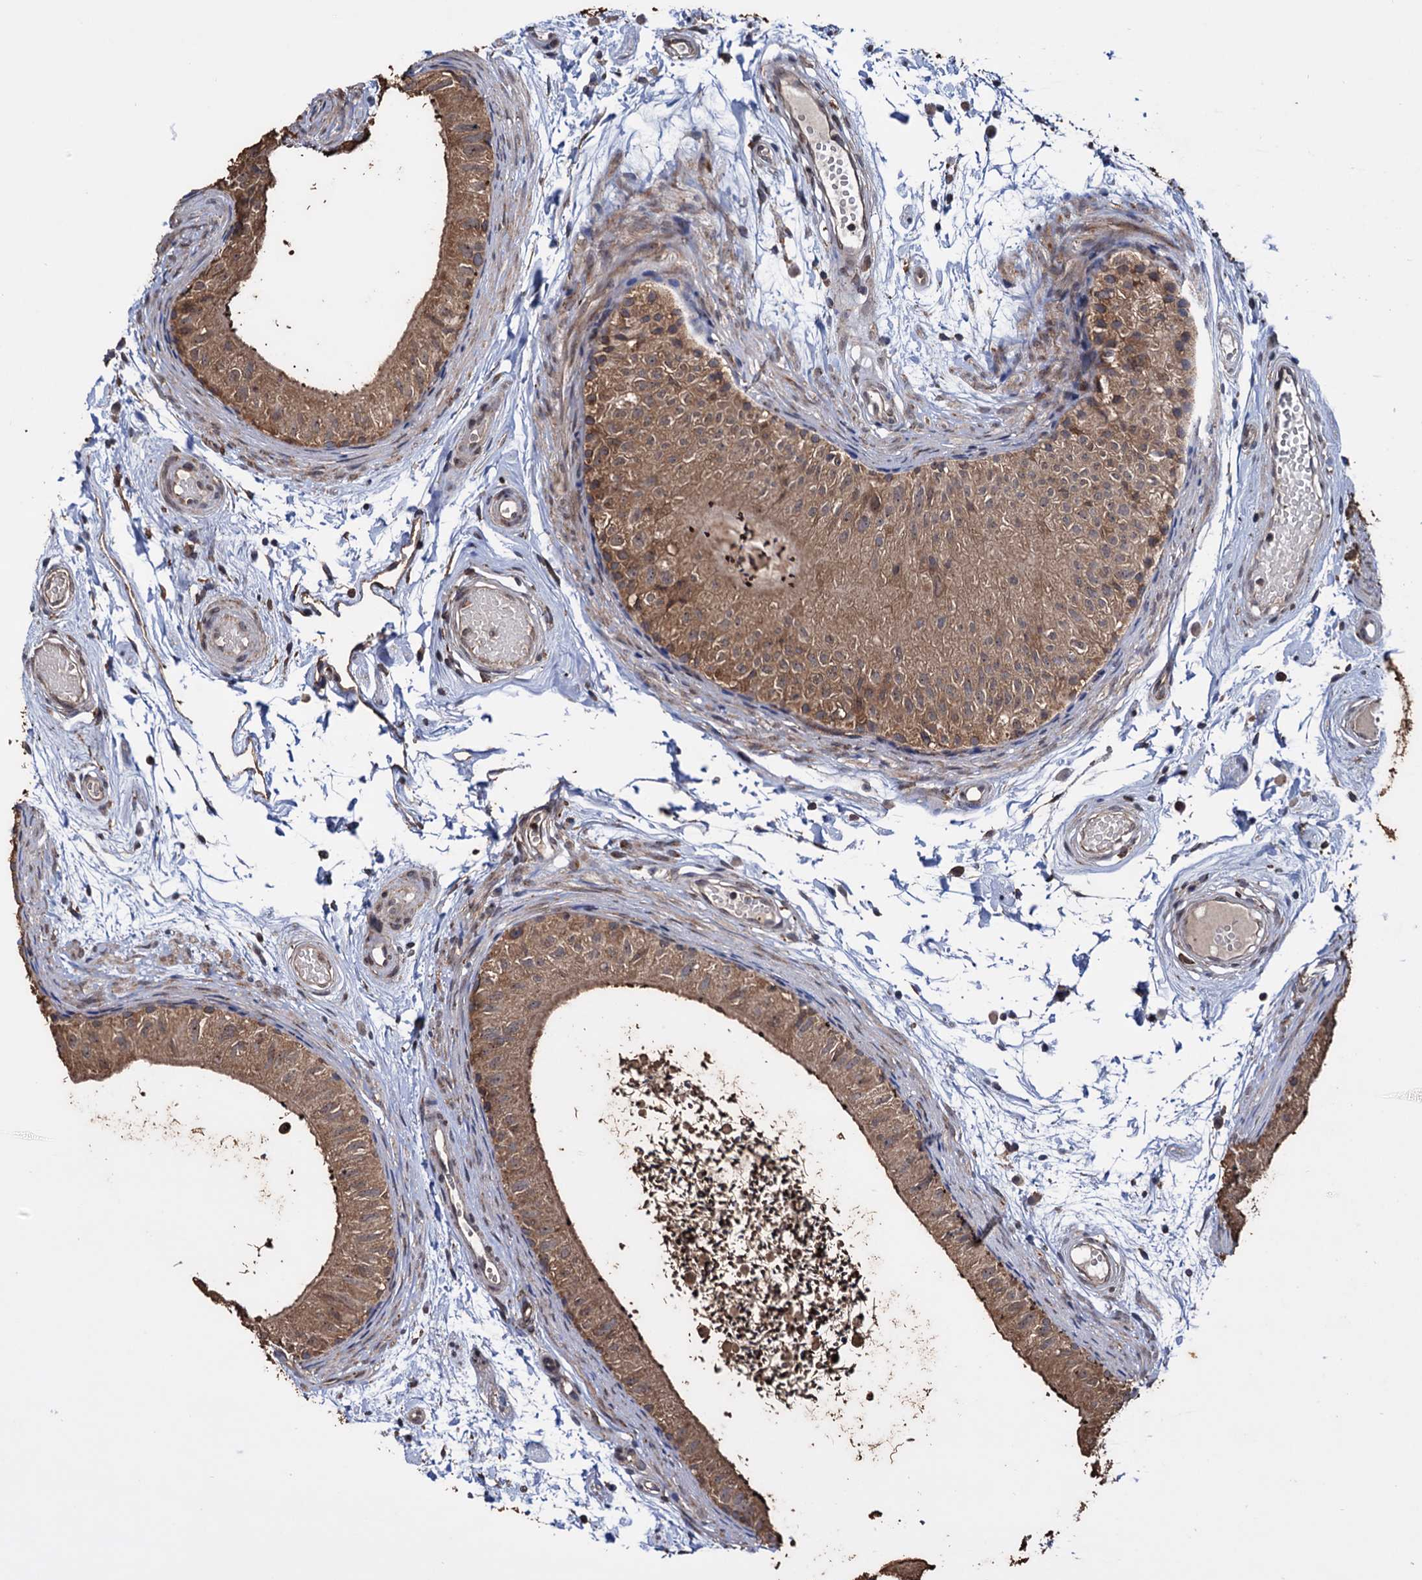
{"staining": {"intensity": "moderate", "quantity": ">75%", "location": "cytoplasmic/membranous"}, "tissue": "epididymis", "cell_type": "Glandular cells", "image_type": "normal", "snomed": [{"axis": "morphology", "description": "Normal tissue, NOS"}, {"axis": "topography", "description": "Epididymis"}], "caption": "Epididymis stained with a protein marker displays moderate staining in glandular cells.", "gene": "TBC1D12", "patient": {"sex": "male", "age": 50}}